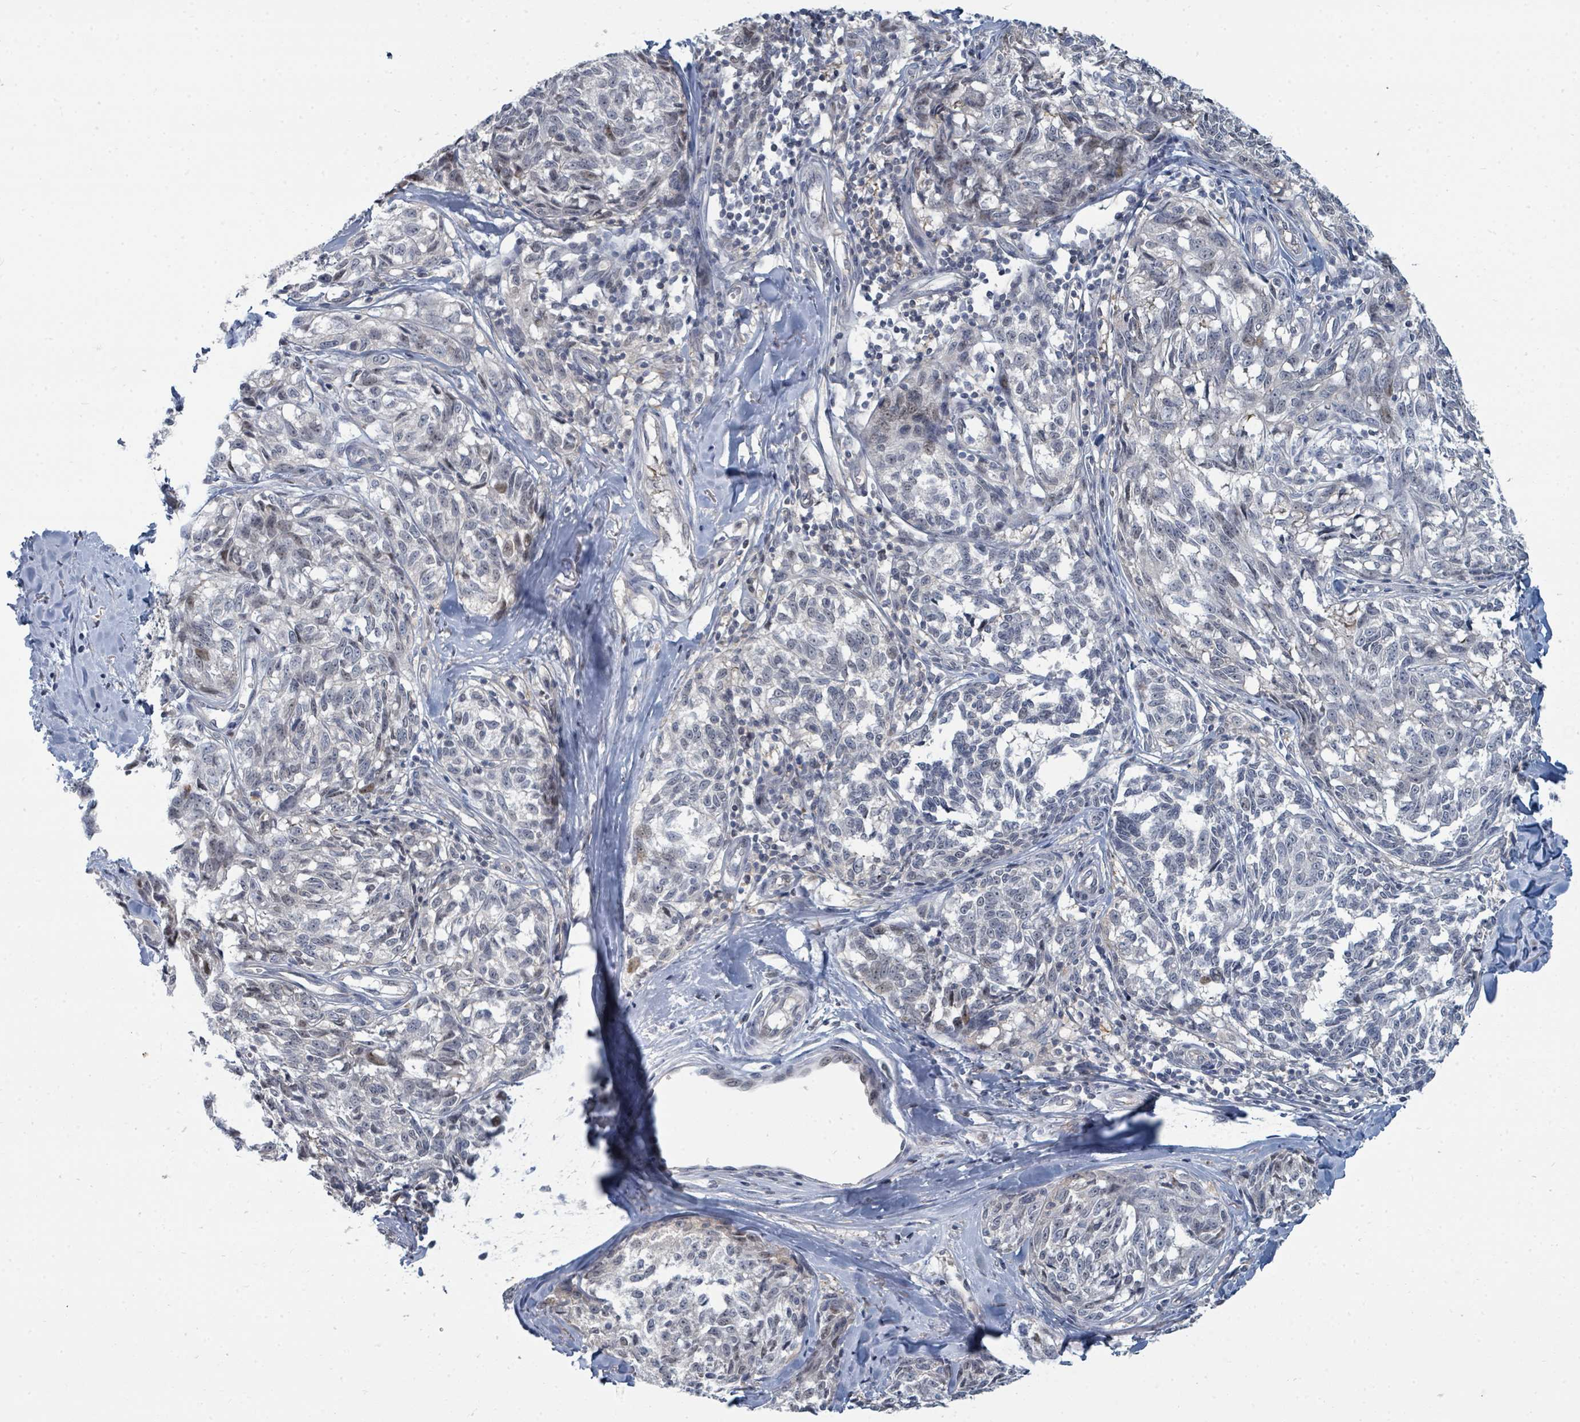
{"staining": {"intensity": "negative", "quantity": "none", "location": "none"}, "tissue": "melanoma", "cell_type": "Tumor cells", "image_type": "cancer", "snomed": [{"axis": "morphology", "description": "Normal tissue, NOS"}, {"axis": "morphology", "description": "Malignant melanoma, NOS"}, {"axis": "topography", "description": "Skin"}], "caption": "DAB (3,3'-diaminobenzidine) immunohistochemical staining of malignant melanoma displays no significant expression in tumor cells. The staining was performed using DAB (3,3'-diaminobenzidine) to visualize the protein expression in brown, while the nuclei were stained in blue with hematoxylin (Magnification: 20x).", "gene": "SLC25A45", "patient": {"sex": "female", "age": 64}}